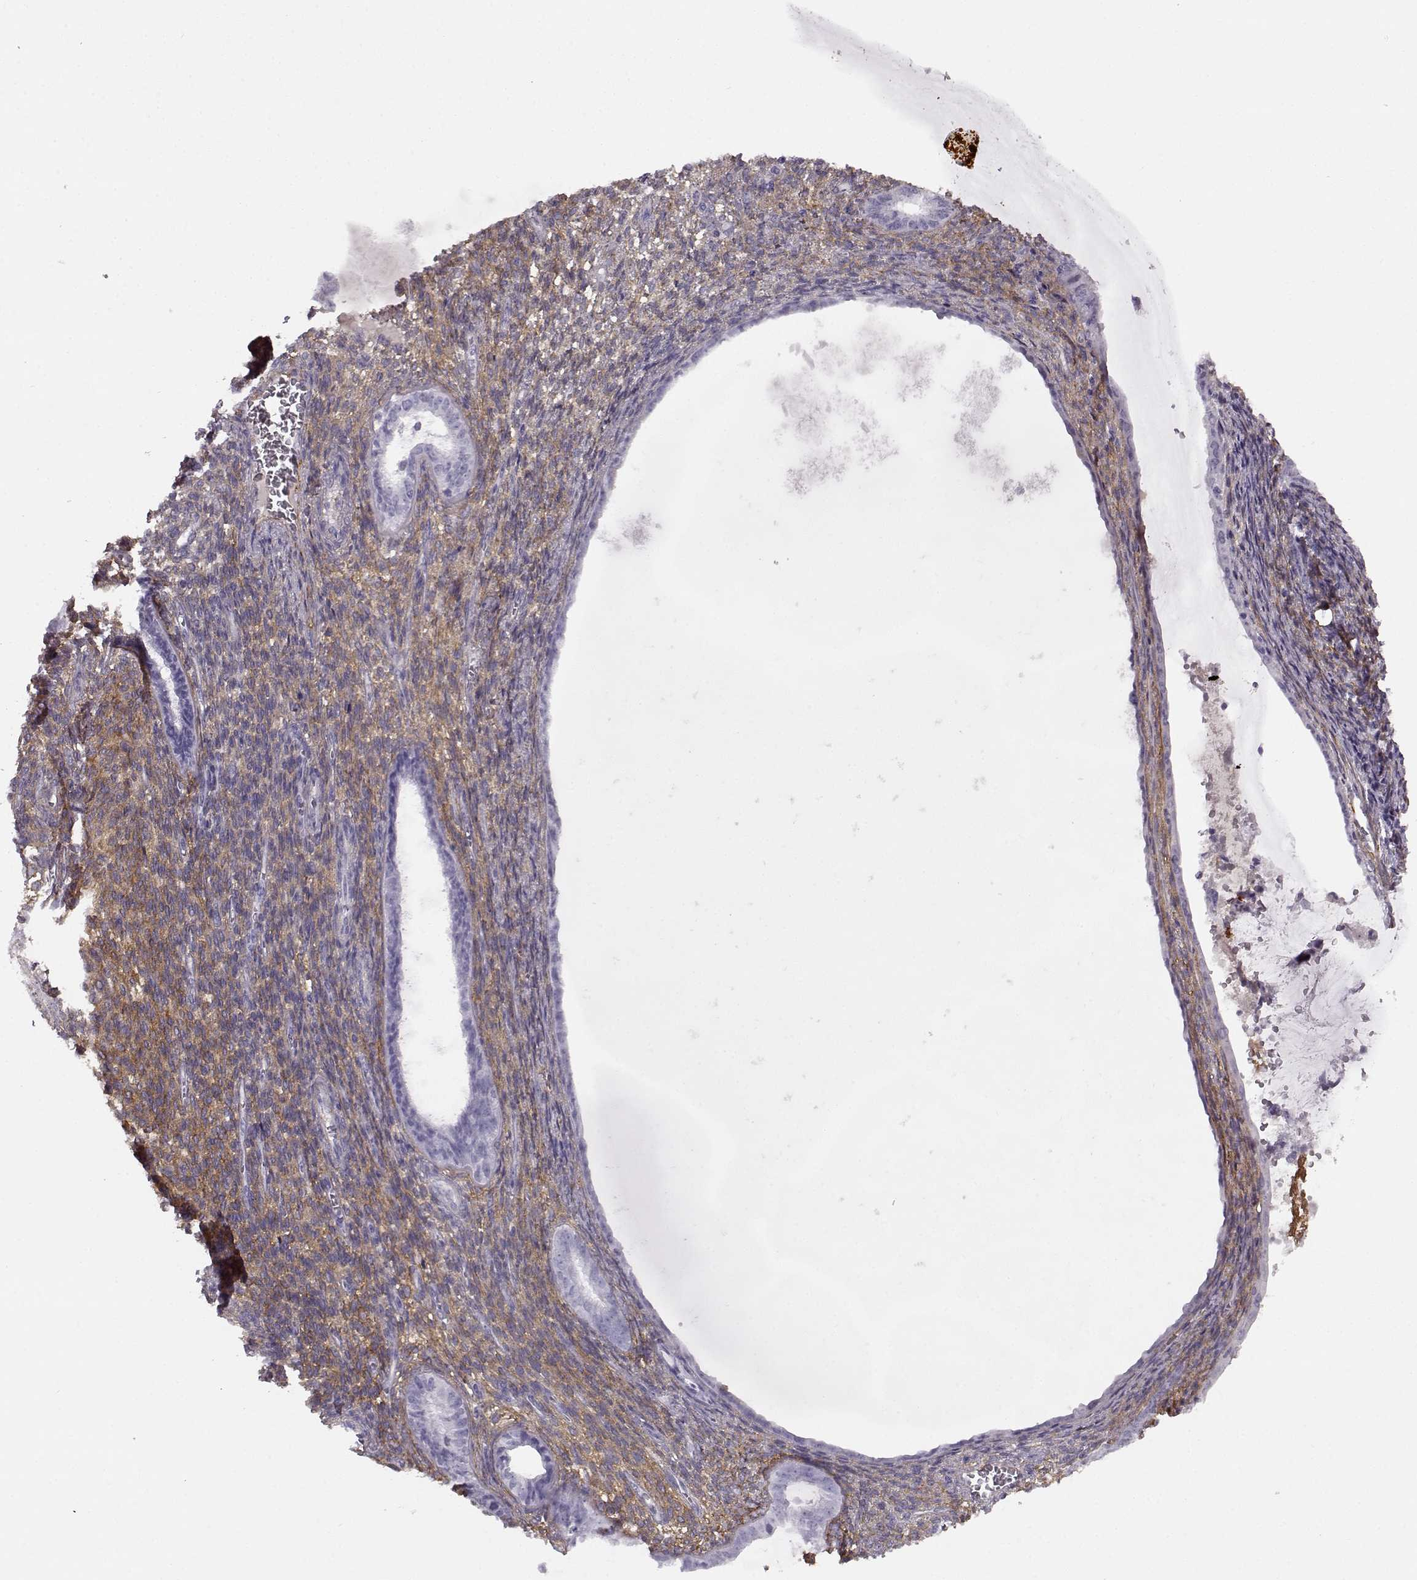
{"staining": {"intensity": "negative", "quantity": "none", "location": "none"}, "tissue": "endometrial cancer", "cell_type": "Tumor cells", "image_type": "cancer", "snomed": [{"axis": "morphology", "description": "Adenocarcinoma, NOS"}, {"axis": "topography", "description": "Endometrium"}], "caption": "Micrograph shows no significant protein positivity in tumor cells of adenocarcinoma (endometrial). The staining is performed using DAB (3,3'-diaminobenzidine) brown chromogen with nuclei counter-stained in using hematoxylin.", "gene": "TRIM69", "patient": {"sex": "female", "age": 86}}